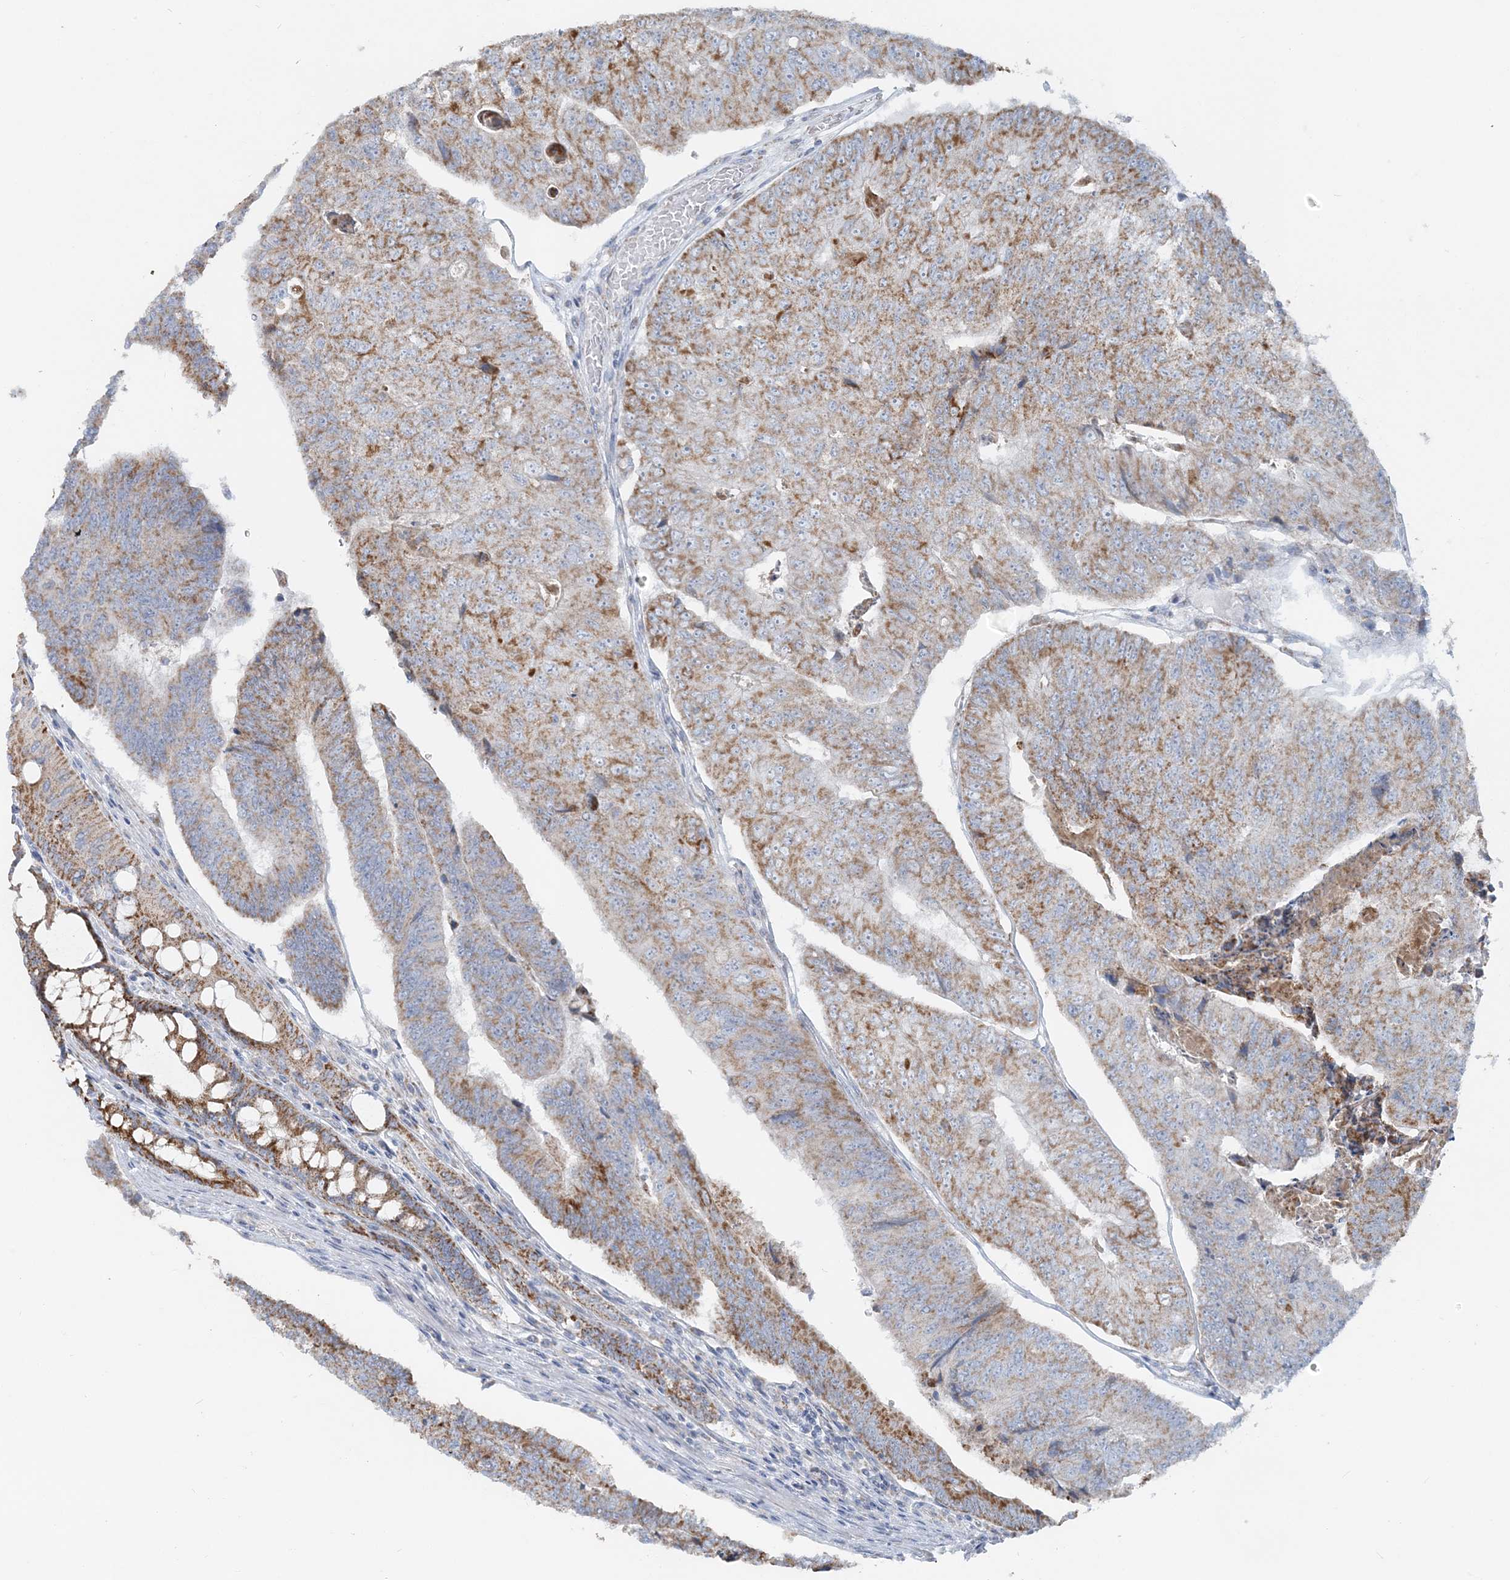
{"staining": {"intensity": "moderate", "quantity": ">75%", "location": "cytoplasmic/membranous"}, "tissue": "colorectal cancer", "cell_type": "Tumor cells", "image_type": "cancer", "snomed": [{"axis": "morphology", "description": "Adenocarcinoma, NOS"}, {"axis": "topography", "description": "Colon"}], "caption": "DAB (3,3'-diaminobenzidine) immunohistochemical staining of human colorectal cancer (adenocarcinoma) demonstrates moderate cytoplasmic/membranous protein expression in approximately >75% of tumor cells. (DAB IHC, brown staining for protein, blue staining for nuclei).", "gene": "PCCB", "patient": {"sex": "female", "age": 67}}